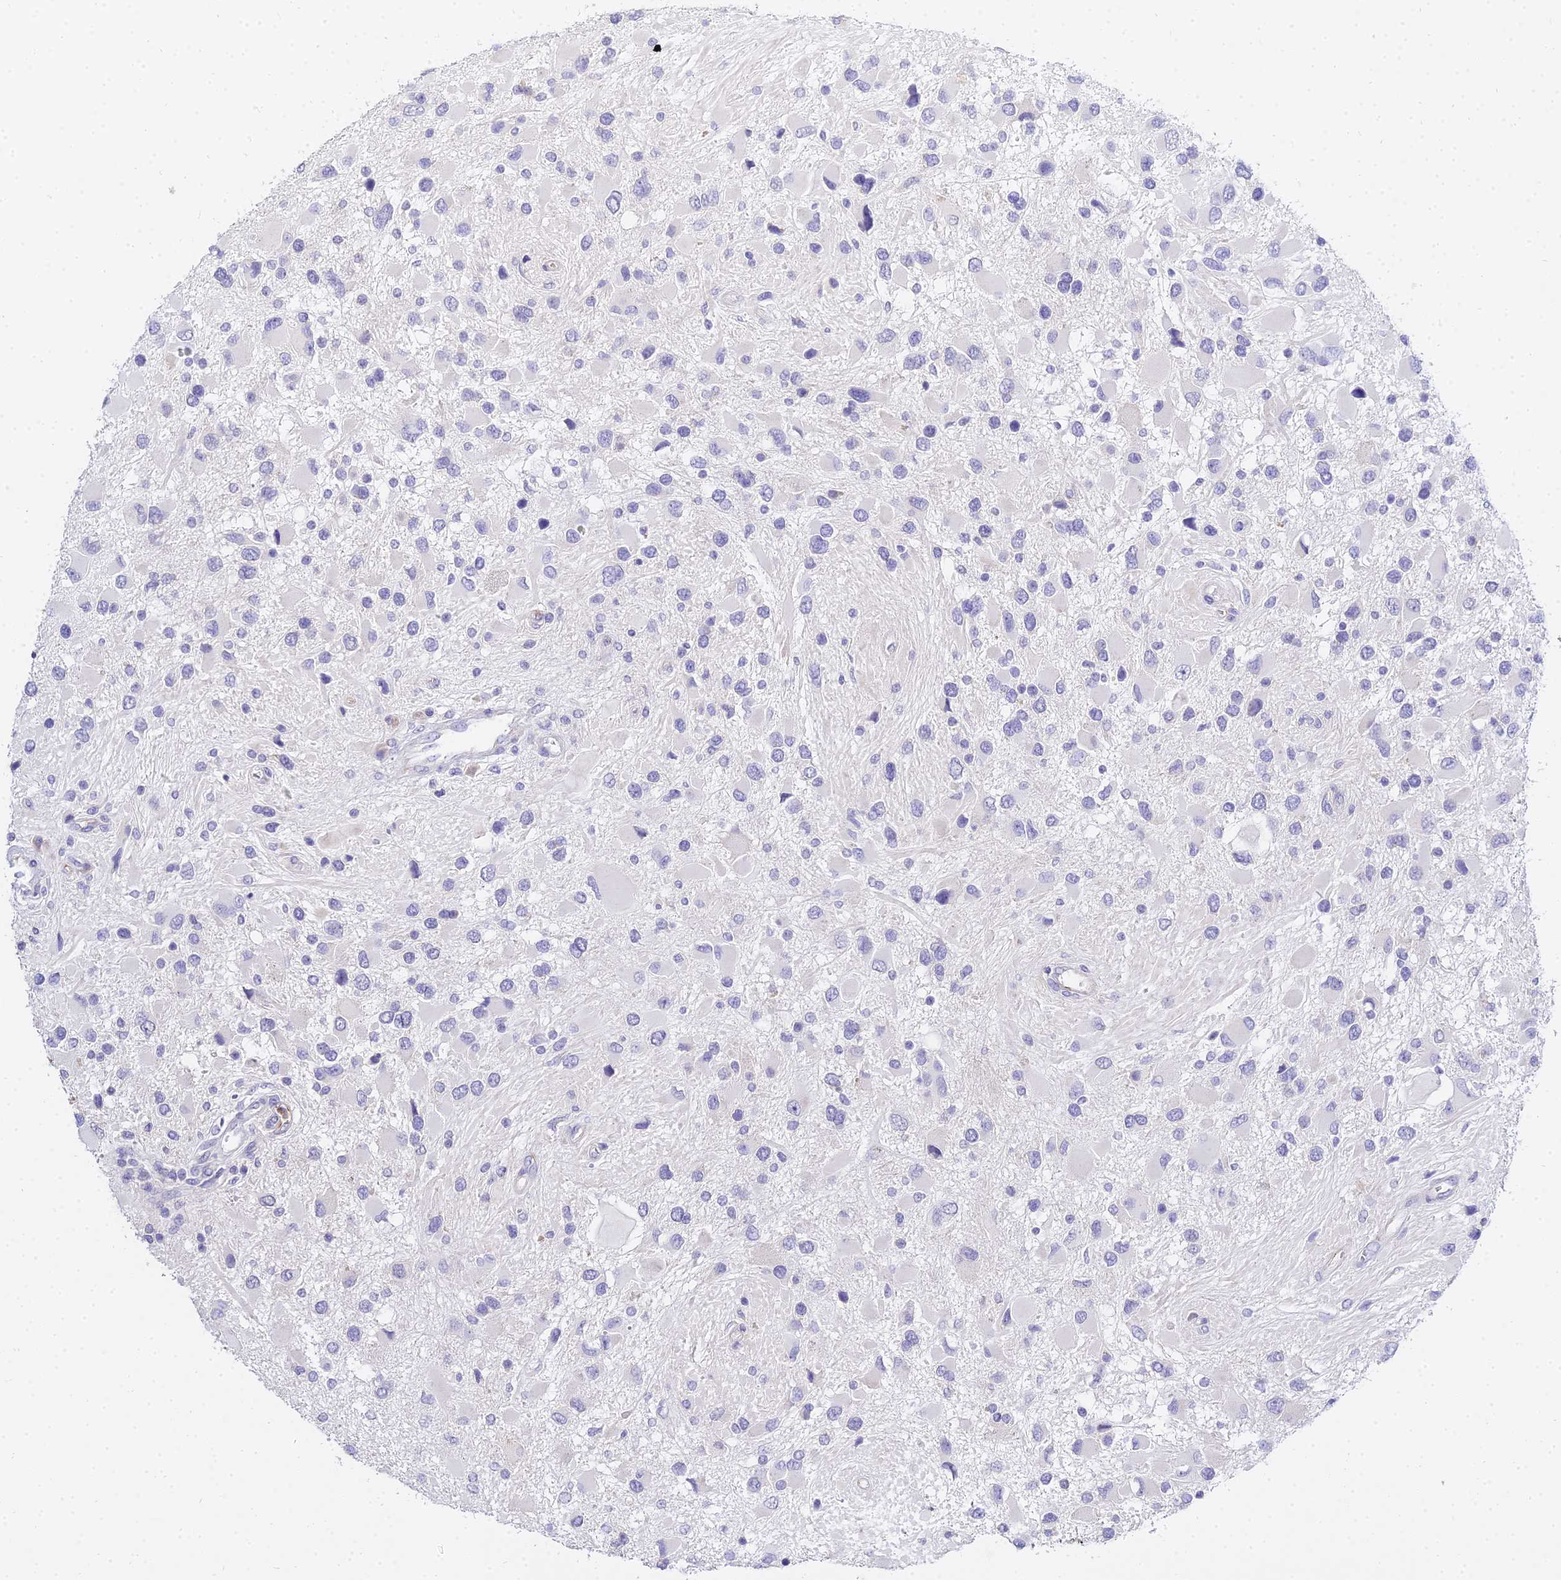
{"staining": {"intensity": "negative", "quantity": "none", "location": "none"}, "tissue": "glioma", "cell_type": "Tumor cells", "image_type": "cancer", "snomed": [{"axis": "morphology", "description": "Glioma, malignant, High grade"}, {"axis": "topography", "description": "Brain"}], "caption": "DAB (3,3'-diaminobenzidine) immunohistochemical staining of malignant high-grade glioma demonstrates no significant staining in tumor cells.", "gene": "VWC2L", "patient": {"sex": "male", "age": 53}}